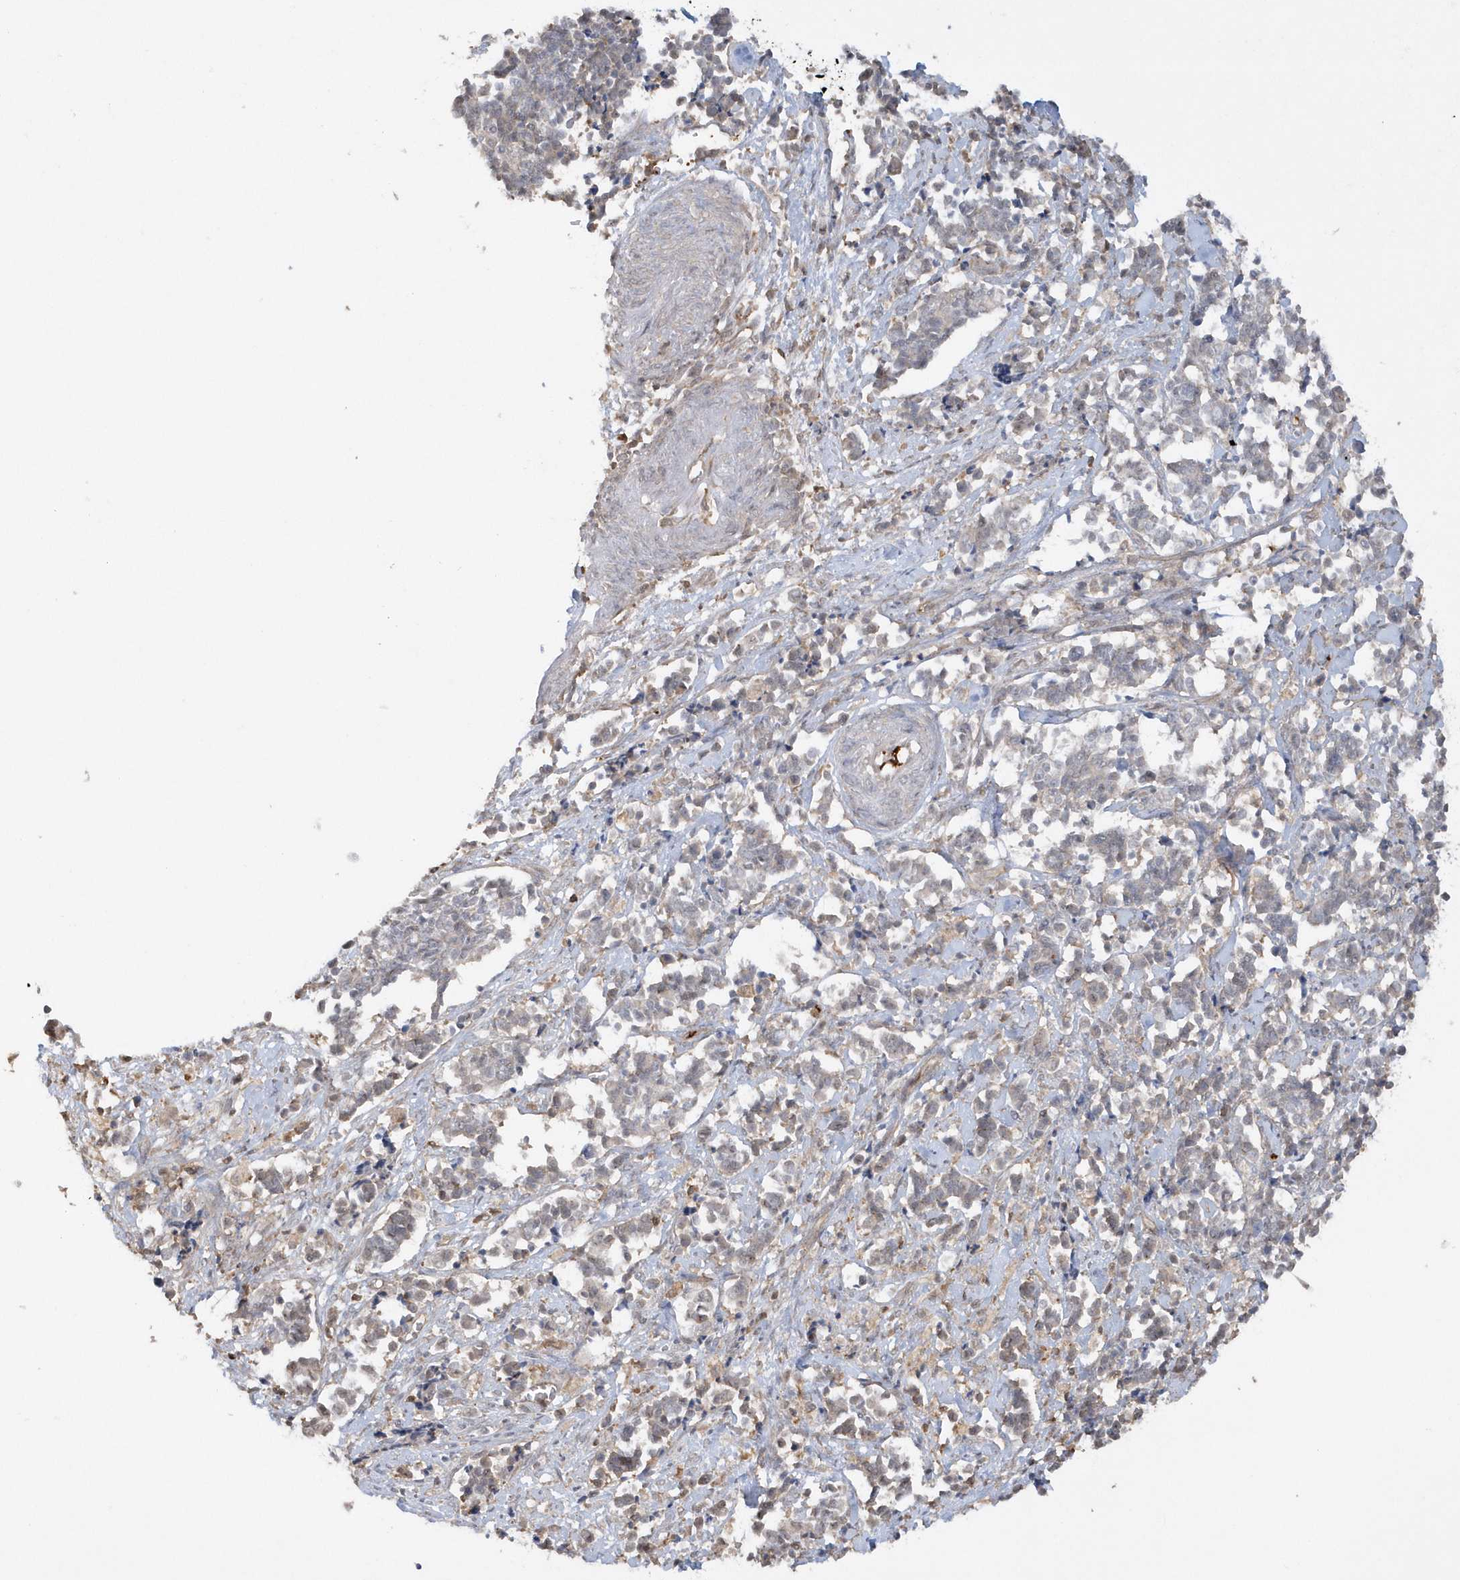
{"staining": {"intensity": "negative", "quantity": "none", "location": "none"}, "tissue": "cervical cancer", "cell_type": "Tumor cells", "image_type": "cancer", "snomed": [{"axis": "morphology", "description": "Normal tissue, NOS"}, {"axis": "morphology", "description": "Squamous cell carcinoma, NOS"}, {"axis": "topography", "description": "Cervix"}], "caption": "There is no significant staining in tumor cells of cervical squamous cell carcinoma.", "gene": "BSN", "patient": {"sex": "female", "age": 35}}